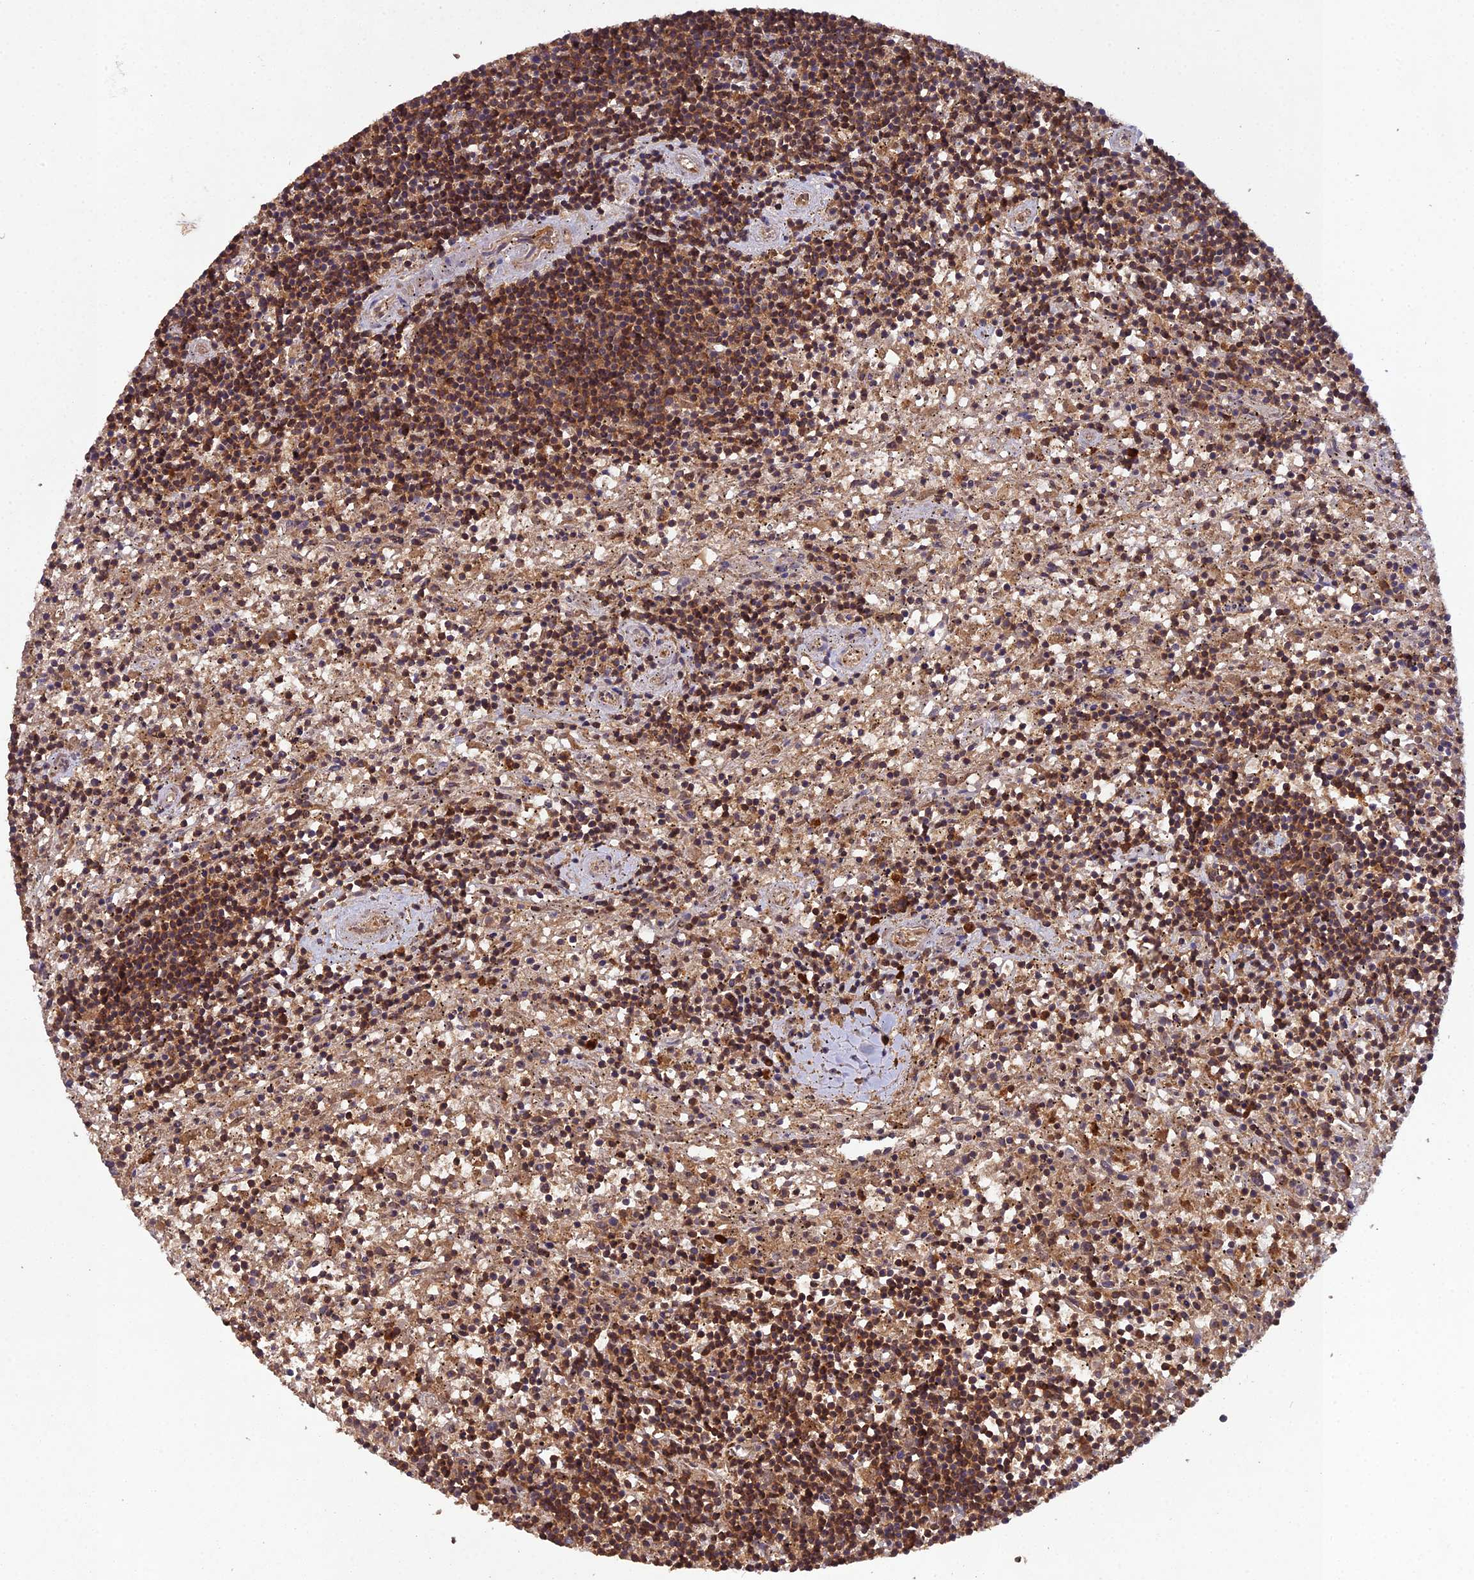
{"staining": {"intensity": "weak", "quantity": "25%-75%", "location": "cytoplasmic/membranous"}, "tissue": "lymphoma", "cell_type": "Tumor cells", "image_type": "cancer", "snomed": [{"axis": "morphology", "description": "Malignant lymphoma, non-Hodgkin's type, Low grade"}, {"axis": "topography", "description": "Spleen"}], "caption": "Lymphoma stained with a brown dye shows weak cytoplasmic/membranous positive positivity in about 25%-75% of tumor cells.", "gene": "TMEM258", "patient": {"sex": "male", "age": 76}}